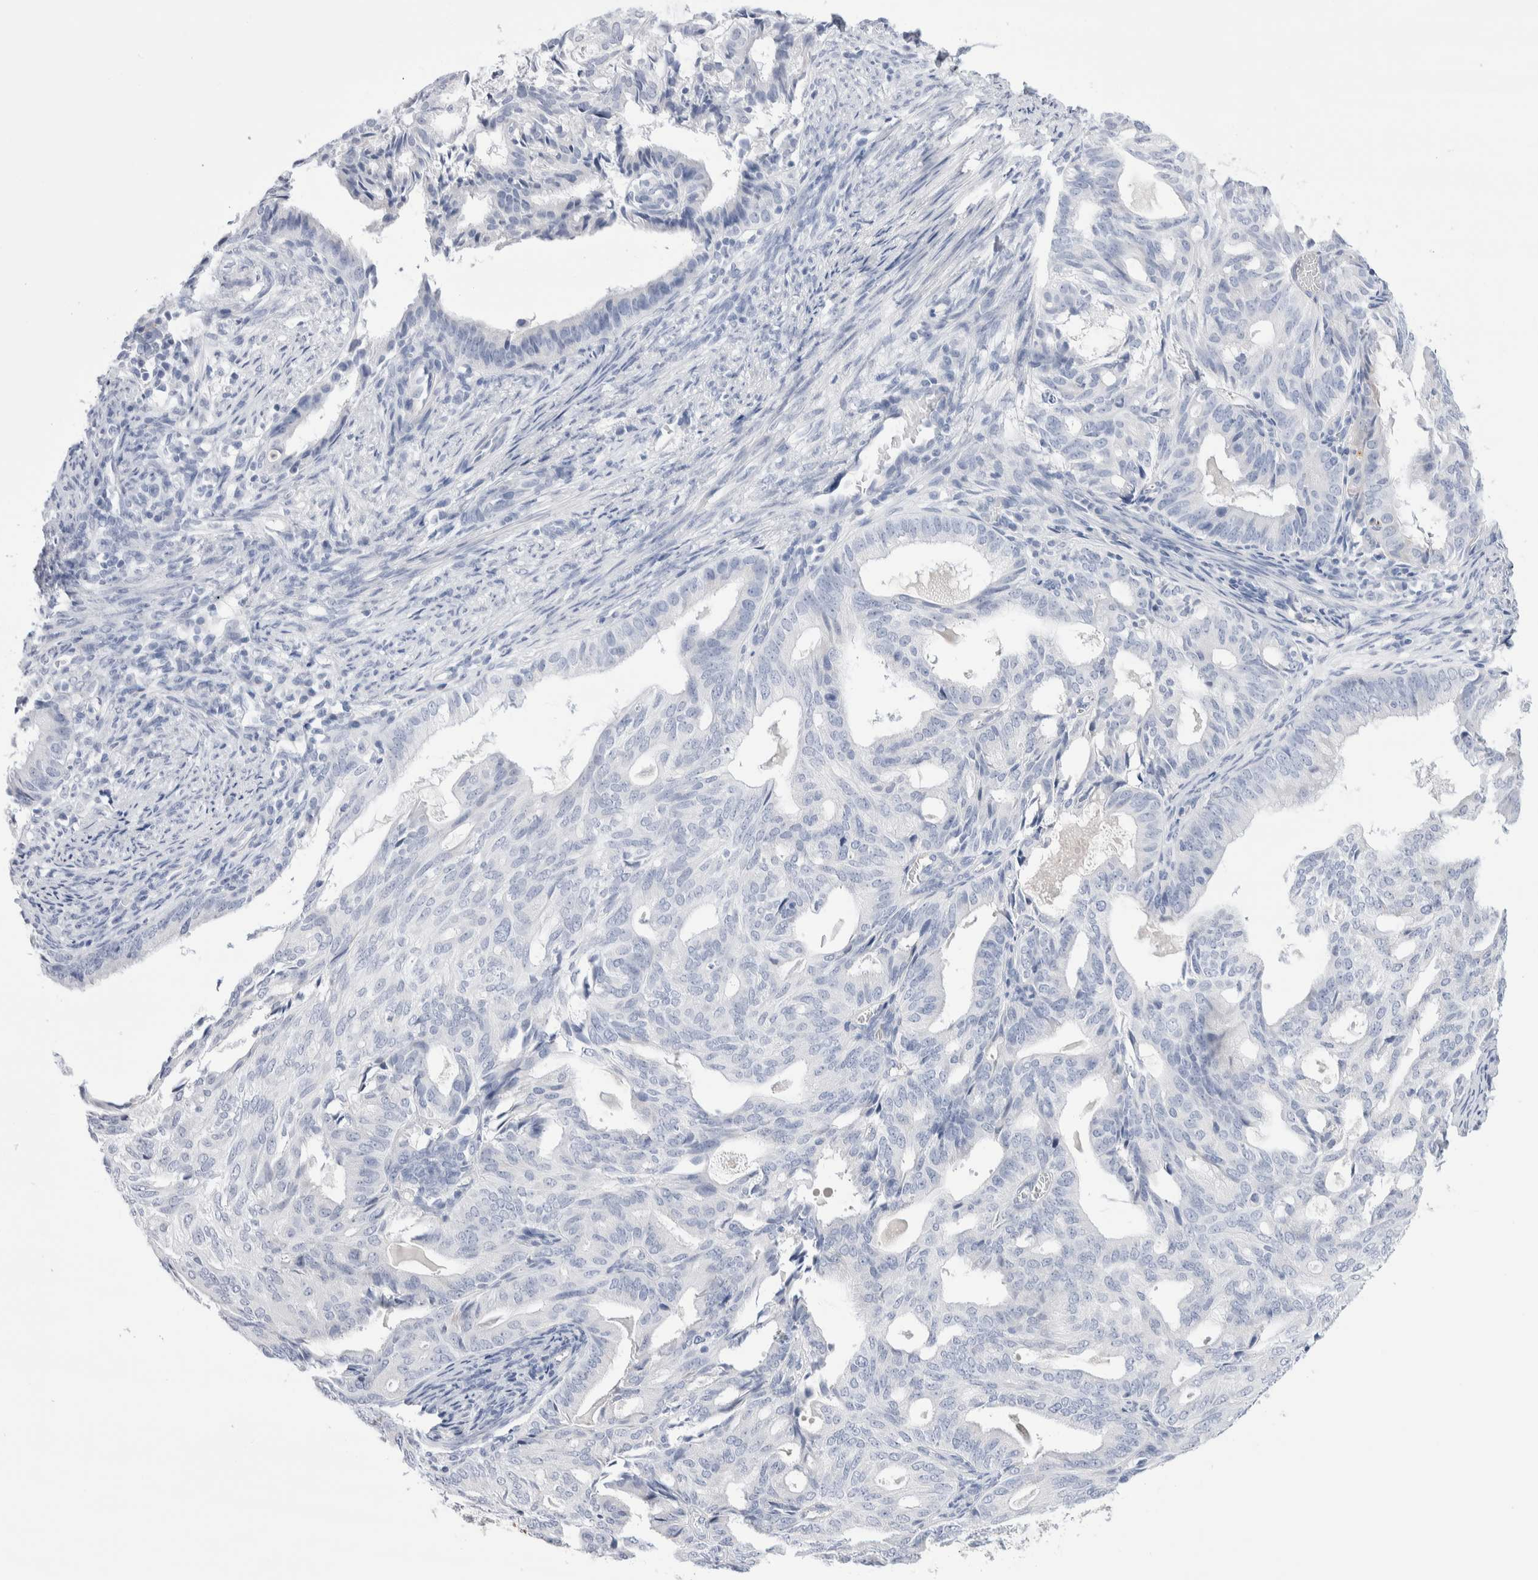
{"staining": {"intensity": "negative", "quantity": "none", "location": "none"}, "tissue": "endometrial cancer", "cell_type": "Tumor cells", "image_type": "cancer", "snomed": [{"axis": "morphology", "description": "Adenocarcinoma, NOS"}, {"axis": "topography", "description": "Endometrium"}], "caption": "This histopathology image is of endometrial cancer (adenocarcinoma) stained with immunohistochemistry (IHC) to label a protein in brown with the nuclei are counter-stained blue. There is no staining in tumor cells. The staining was performed using DAB to visualize the protein expression in brown, while the nuclei were stained in blue with hematoxylin (Magnification: 20x).", "gene": "GDA", "patient": {"sex": "female", "age": 58}}